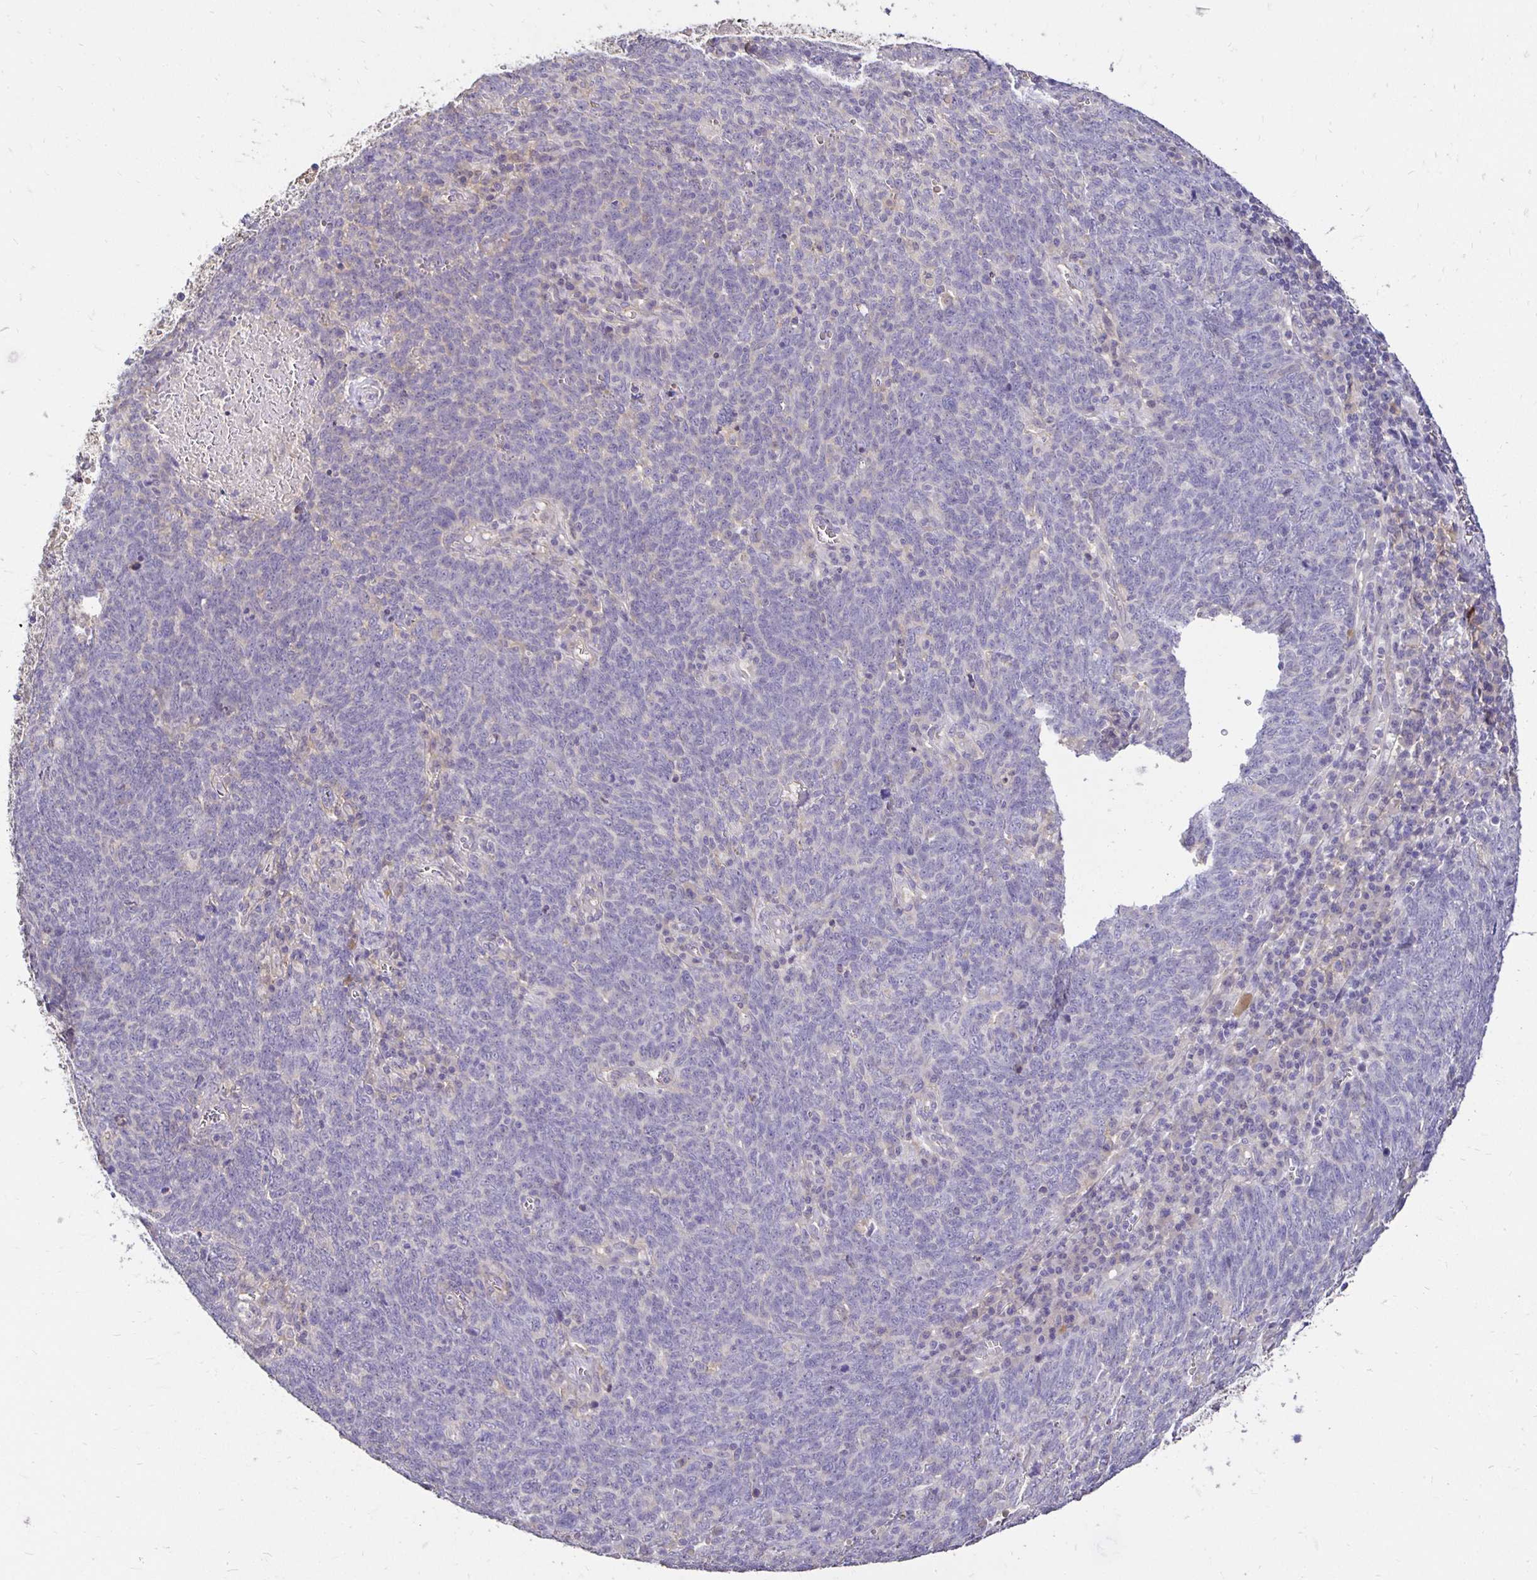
{"staining": {"intensity": "negative", "quantity": "none", "location": "none"}, "tissue": "lung cancer", "cell_type": "Tumor cells", "image_type": "cancer", "snomed": [{"axis": "morphology", "description": "Squamous cell carcinoma, NOS"}, {"axis": "topography", "description": "Lung"}], "caption": "Lung squamous cell carcinoma was stained to show a protein in brown. There is no significant positivity in tumor cells. Brightfield microscopy of immunohistochemistry (IHC) stained with DAB (3,3'-diaminobenzidine) (brown) and hematoxylin (blue), captured at high magnification.", "gene": "PNPLA3", "patient": {"sex": "female", "age": 72}}